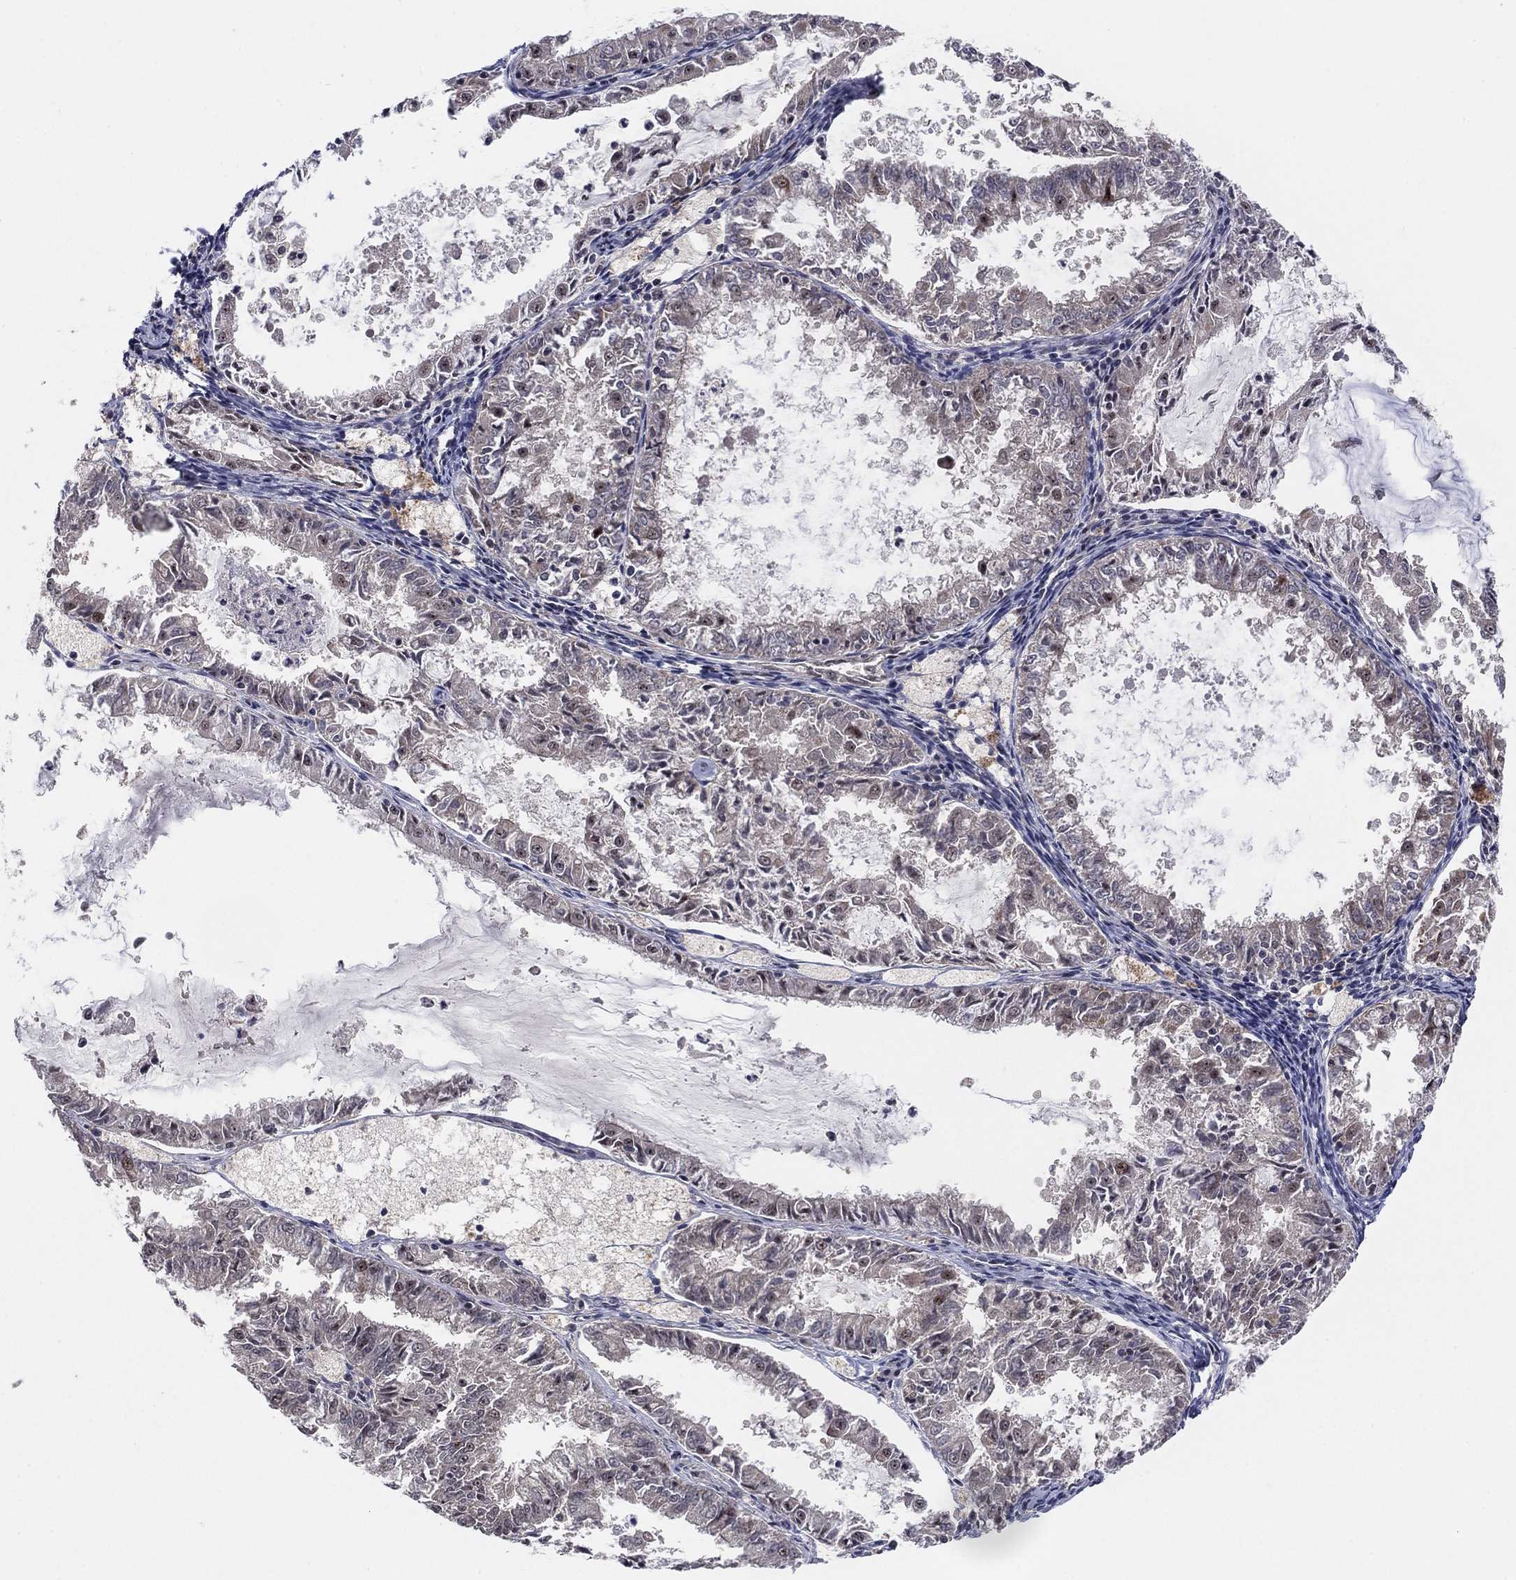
{"staining": {"intensity": "negative", "quantity": "none", "location": "none"}, "tissue": "endometrial cancer", "cell_type": "Tumor cells", "image_type": "cancer", "snomed": [{"axis": "morphology", "description": "Adenocarcinoma, NOS"}, {"axis": "topography", "description": "Endometrium"}], "caption": "This is an IHC image of endometrial cancer. There is no expression in tumor cells.", "gene": "ZNF395", "patient": {"sex": "female", "age": 57}}